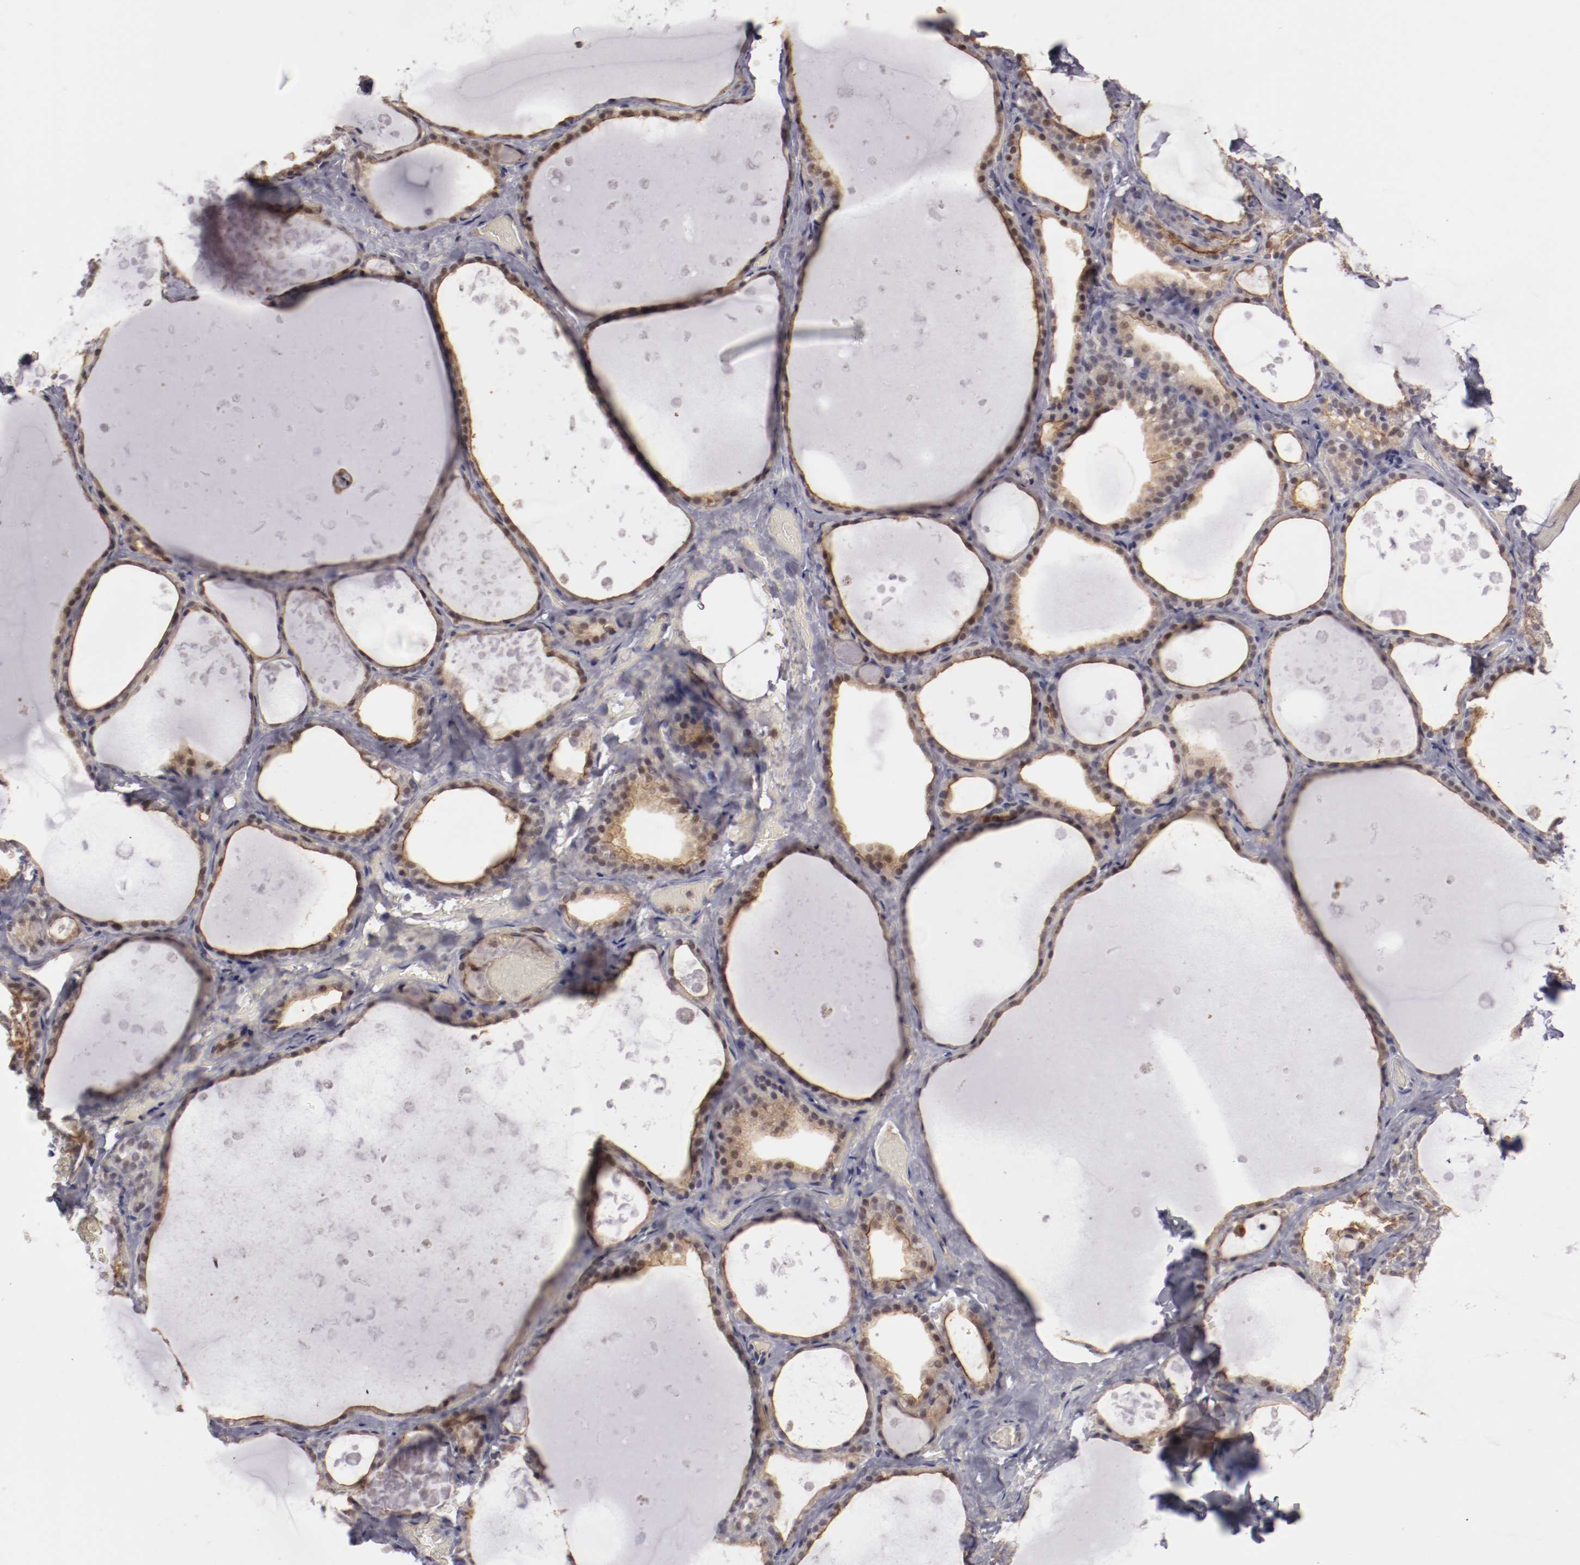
{"staining": {"intensity": "weak", "quantity": ">75%", "location": "cytoplasmic/membranous"}, "tissue": "thyroid gland", "cell_type": "Glandular cells", "image_type": "normal", "snomed": [{"axis": "morphology", "description": "Normal tissue, NOS"}, {"axis": "topography", "description": "Thyroid gland"}], "caption": "Protein expression by immunohistochemistry (IHC) shows weak cytoplasmic/membranous staining in approximately >75% of glandular cells in normal thyroid gland.", "gene": "STX3", "patient": {"sex": "male", "age": 61}}